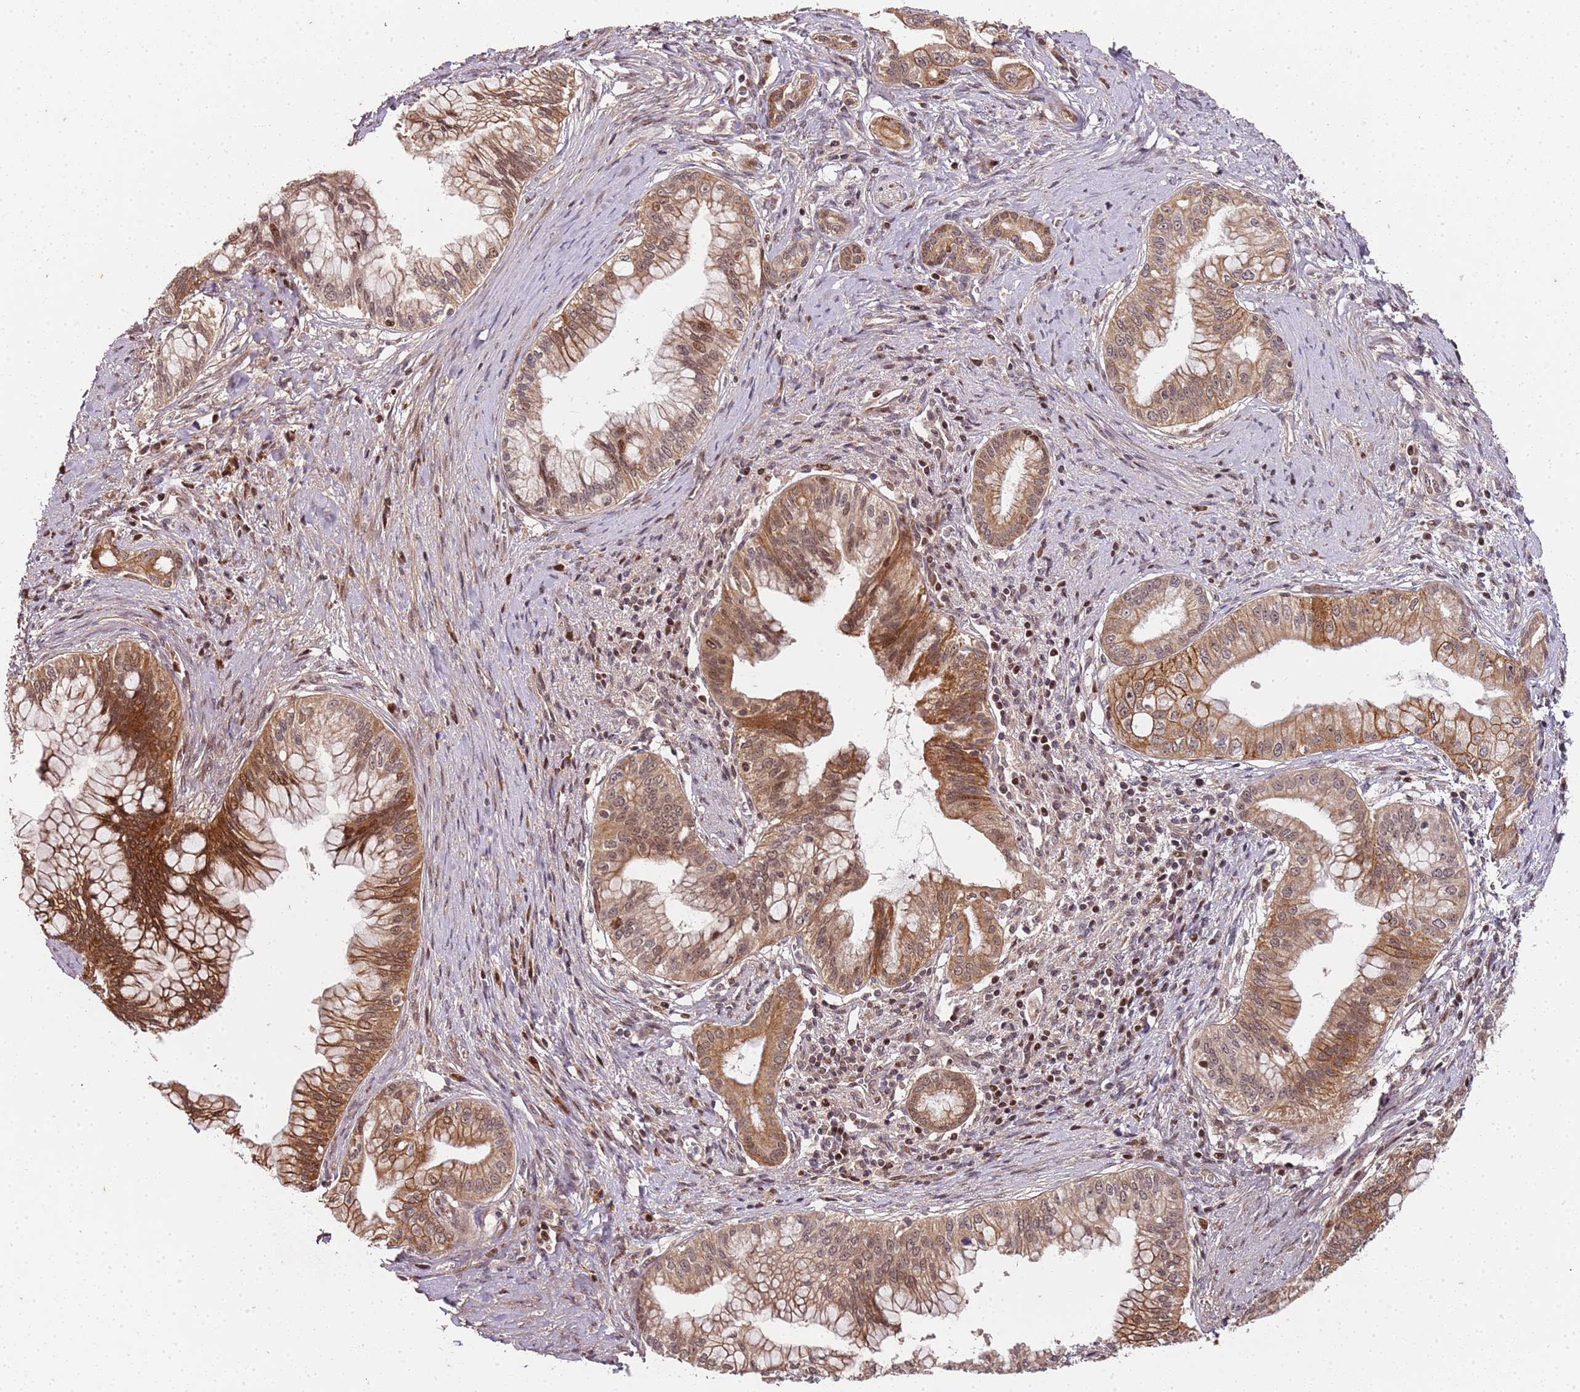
{"staining": {"intensity": "moderate", "quantity": ">75%", "location": "cytoplasmic/membranous"}, "tissue": "pancreatic cancer", "cell_type": "Tumor cells", "image_type": "cancer", "snomed": [{"axis": "morphology", "description": "Adenocarcinoma, NOS"}, {"axis": "topography", "description": "Pancreas"}], "caption": "Immunohistochemical staining of human pancreatic cancer exhibits medium levels of moderate cytoplasmic/membranous staining in about >75% of tumor cells.", "gene": "EDC3", "patient": {"sex": "male", "age": 46}}